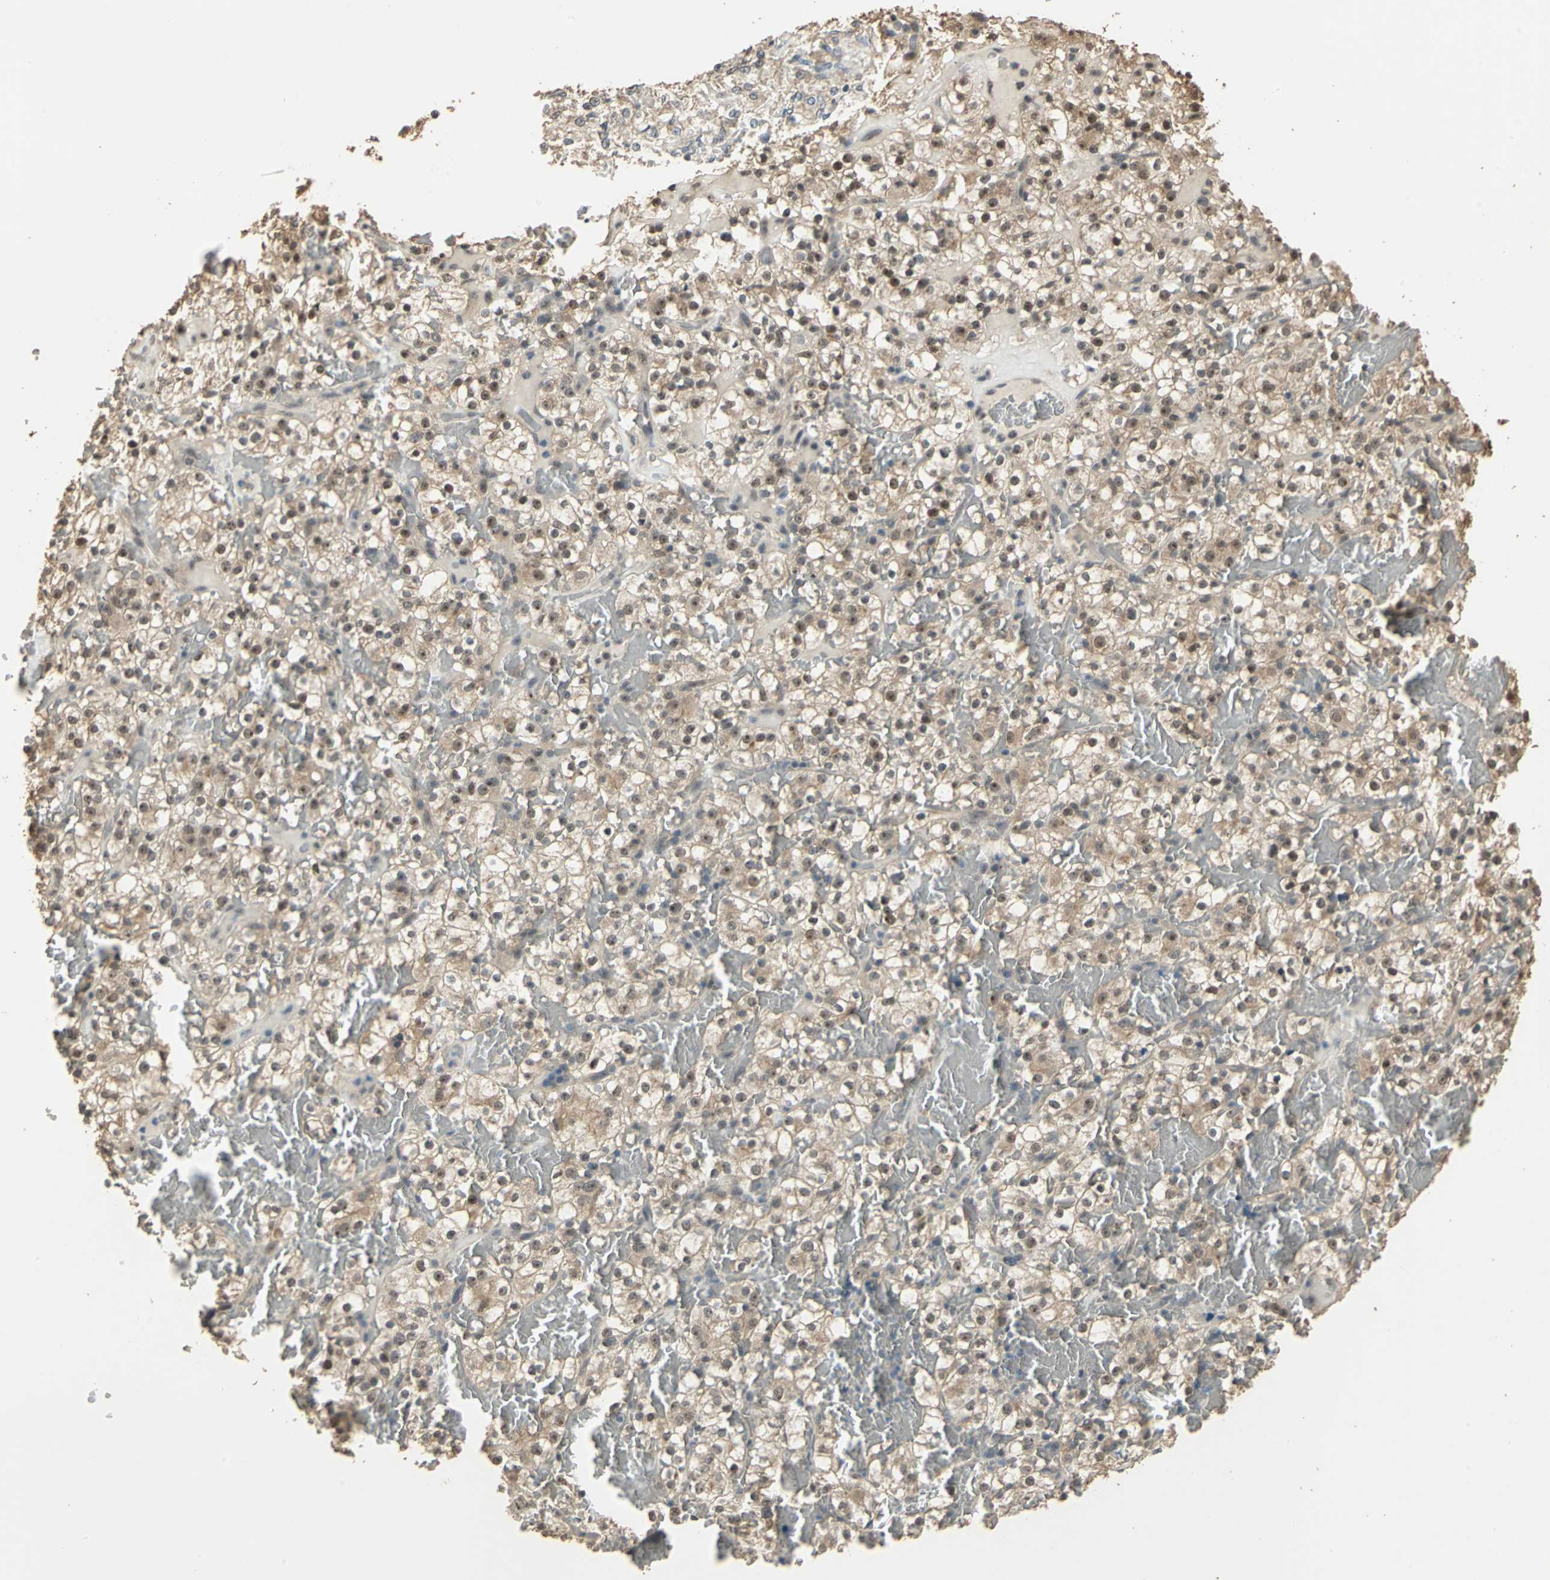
{"staining": {"intensity": "moderate", "quantity": "25%-75%", "location": "cytoplasmic/membranous,nuclear"}, "tissue": "renal cancer", "cell_type": "Tumor cells", "image_type": "cancer", "snomed": [{"axis": "morphology", "description": "Normal tissue, NOS"}, {"axis": "morphology", "description": "Adenocarcinoma, NOS"}, {"axis": "topography", "description": "Kidney"}], "caption": "High-magnification brightfield microscopy of renal cancer stained with DAB (brown) and counterstained with hematoxylin (blue). tumor cells exhibit moderate cytoplasmic/membranous and nuclear staining is present in about25%-75% of cells.", "gene": "UCHL5", "patient": {"sex": "female", "age": 72}}